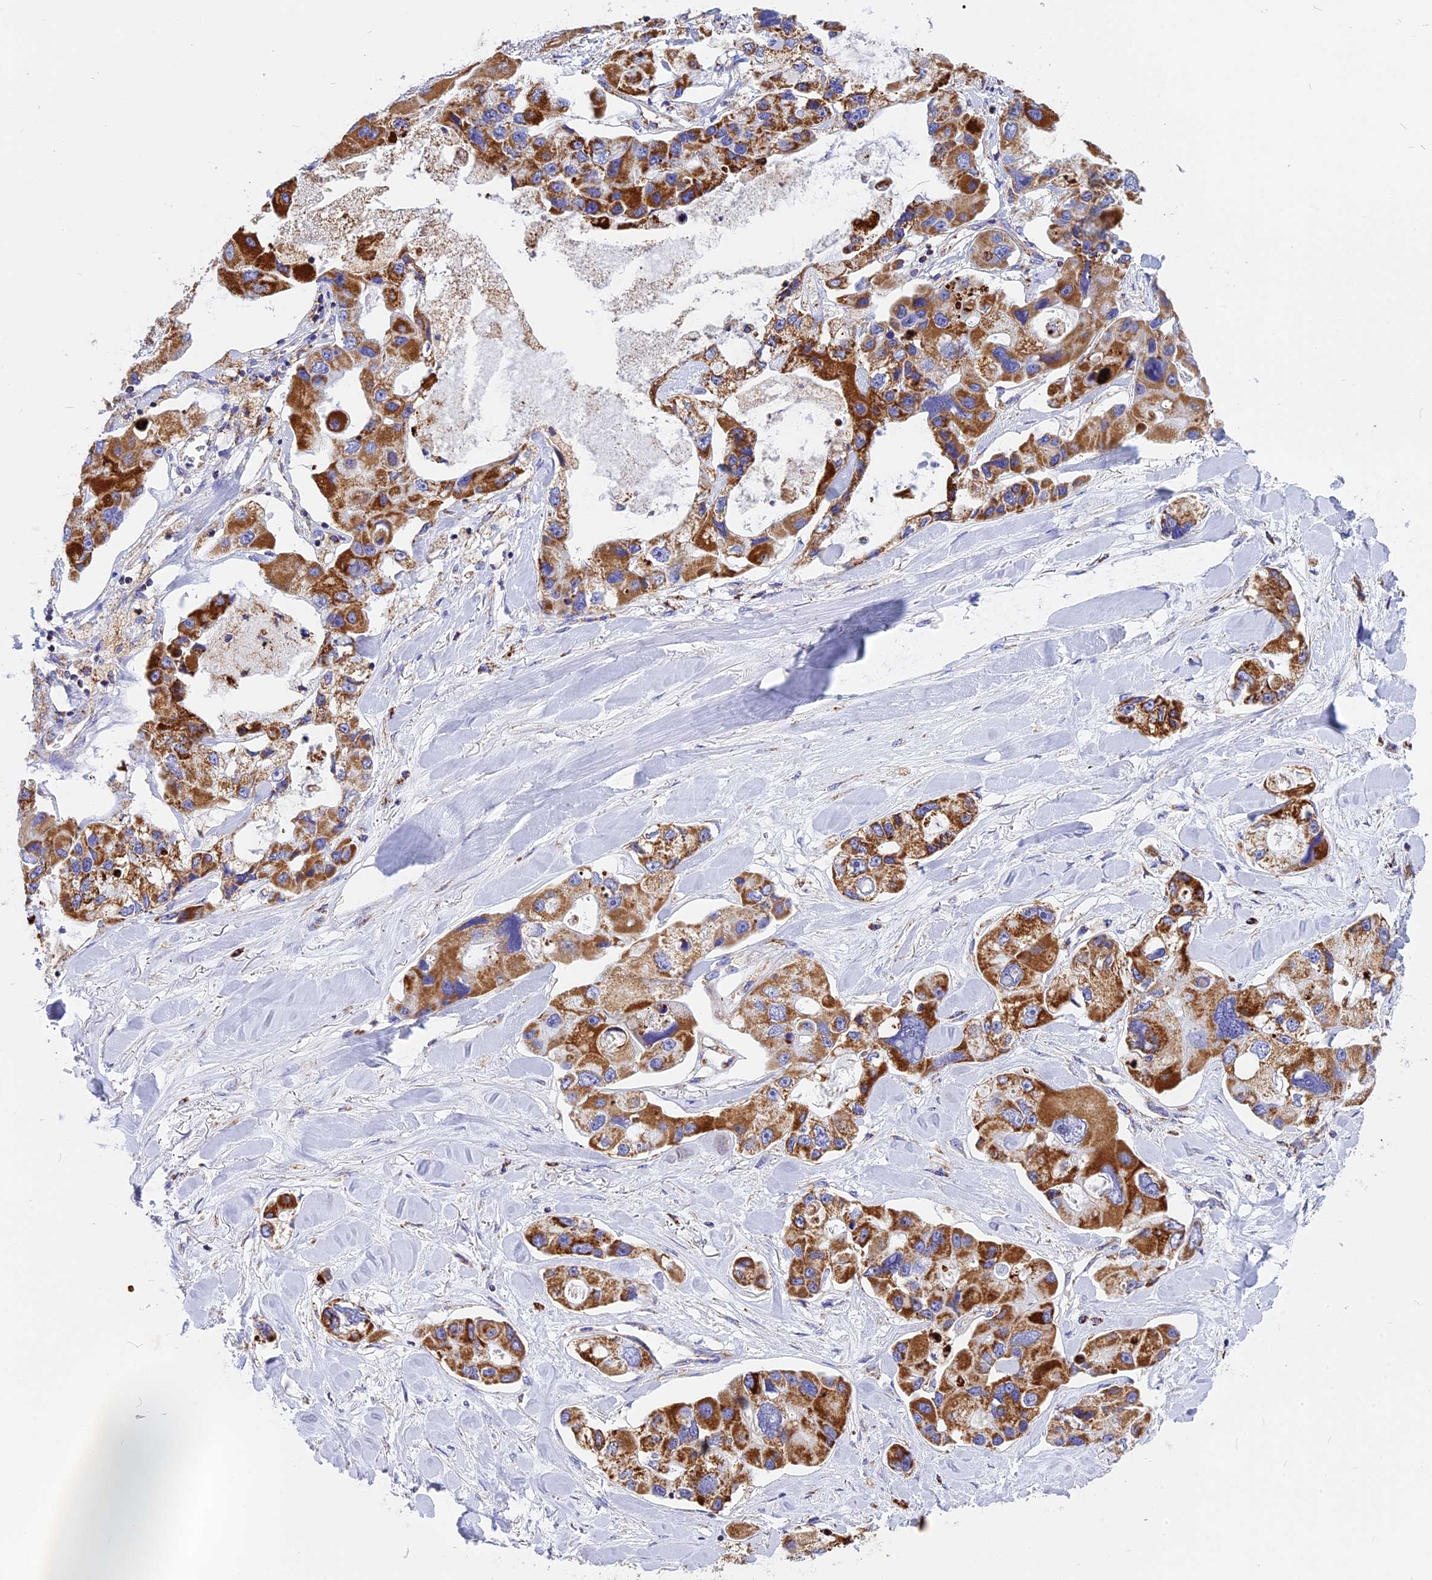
{"staining": {"intensity": "strong", "quantity": ">75%", "location": "cytoplasmic/membranous"}, "tissue": "lung cancer", "cell_type": "Tumor cells", "image_type": "cancer", "snomed": [{"axis": "morphology", "description": "Adenocarcinoma, NOS"}, {"axis": "topography", "description": "Lung"}], "caption": "Strong cytoplasmic/membranous positivity for a protein is seen in approximately >75% of tumor cells of lung adenocarcinoma using IHC.", "gene": "VDAC2", "patient": {"sex": "female", "age": 54}}